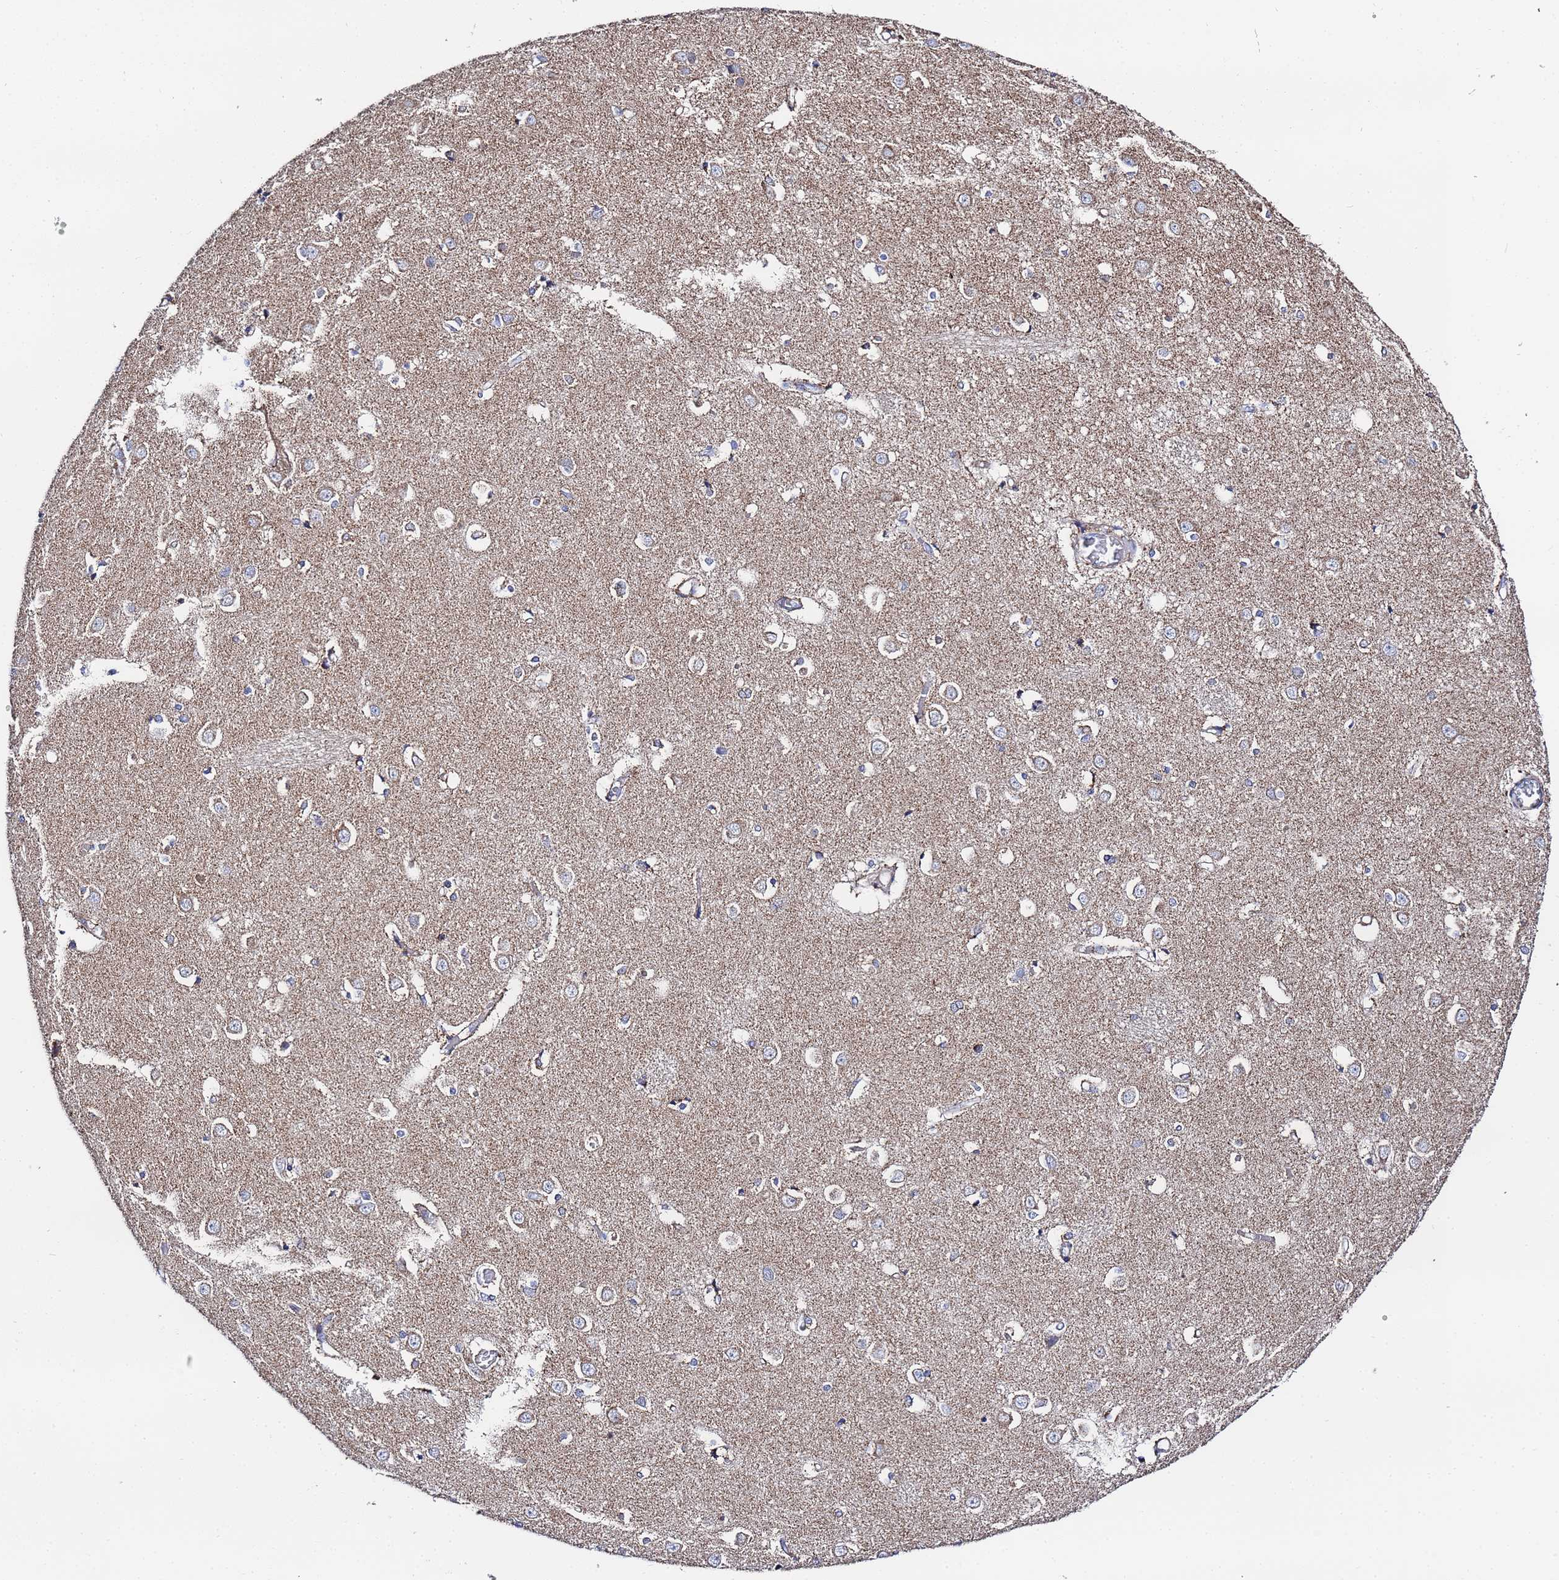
{"staining": {"intensity": "moderate", "quantity": "25%-75%", "location": "cytoplasmic/membranous"}, "tissue": "caudate", "cell_type": "Glial cells", "image_type": "normal", "snomed": [{"axis": "morphology", "description": "Normal tissue, NOS"}, {"axis": "topography", "description": "Lateral ventricle wall"}], "caption": "Immunohistochemistry (IHC) (DAB) staining of benign human caudate reveals moderate cytoplasmic/membranous protein expression in approximately 25%-75% of glial cells.", "gene": "FAHD2A", "patient": {"sex": "male", "age": 37}}